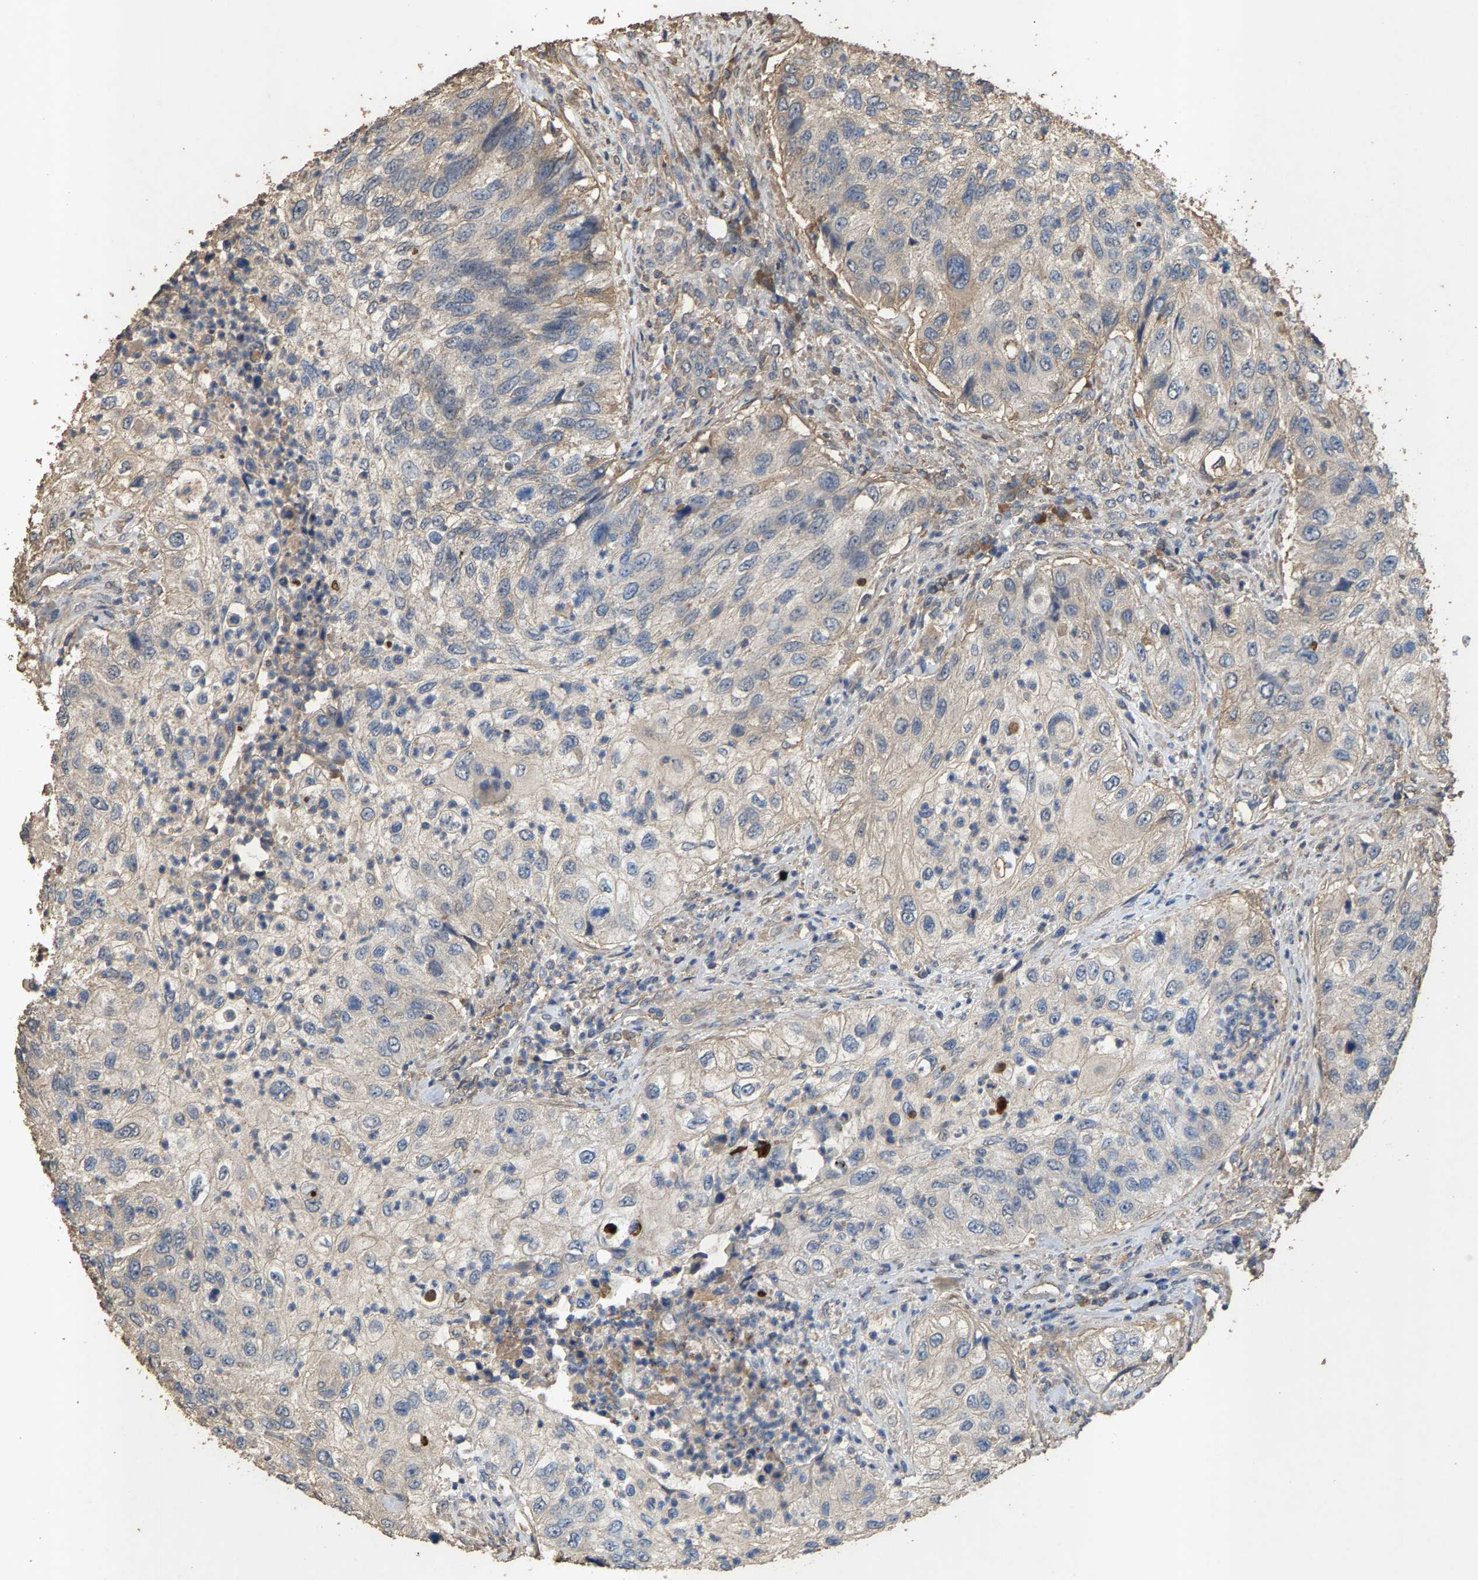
{"staining": {"intensity": "negative", "quantity": "none", "location": "none"}, "tissue": "urothelial cancer", "cell_type": "Tumor cells", "image_type": "cancer", "snomed": [{"axis": "morphology", "description": "Urothelial carcinoma, High grade"}, {"axis": "topography", "description": "Urinary bladder"}], "caption": "The photomicrograph shows no significant positivity in tumor cells of high-grade urothelial carcinoma.", "gene": "HTRA3", "patient": {"sex": "female", "age": 60}}